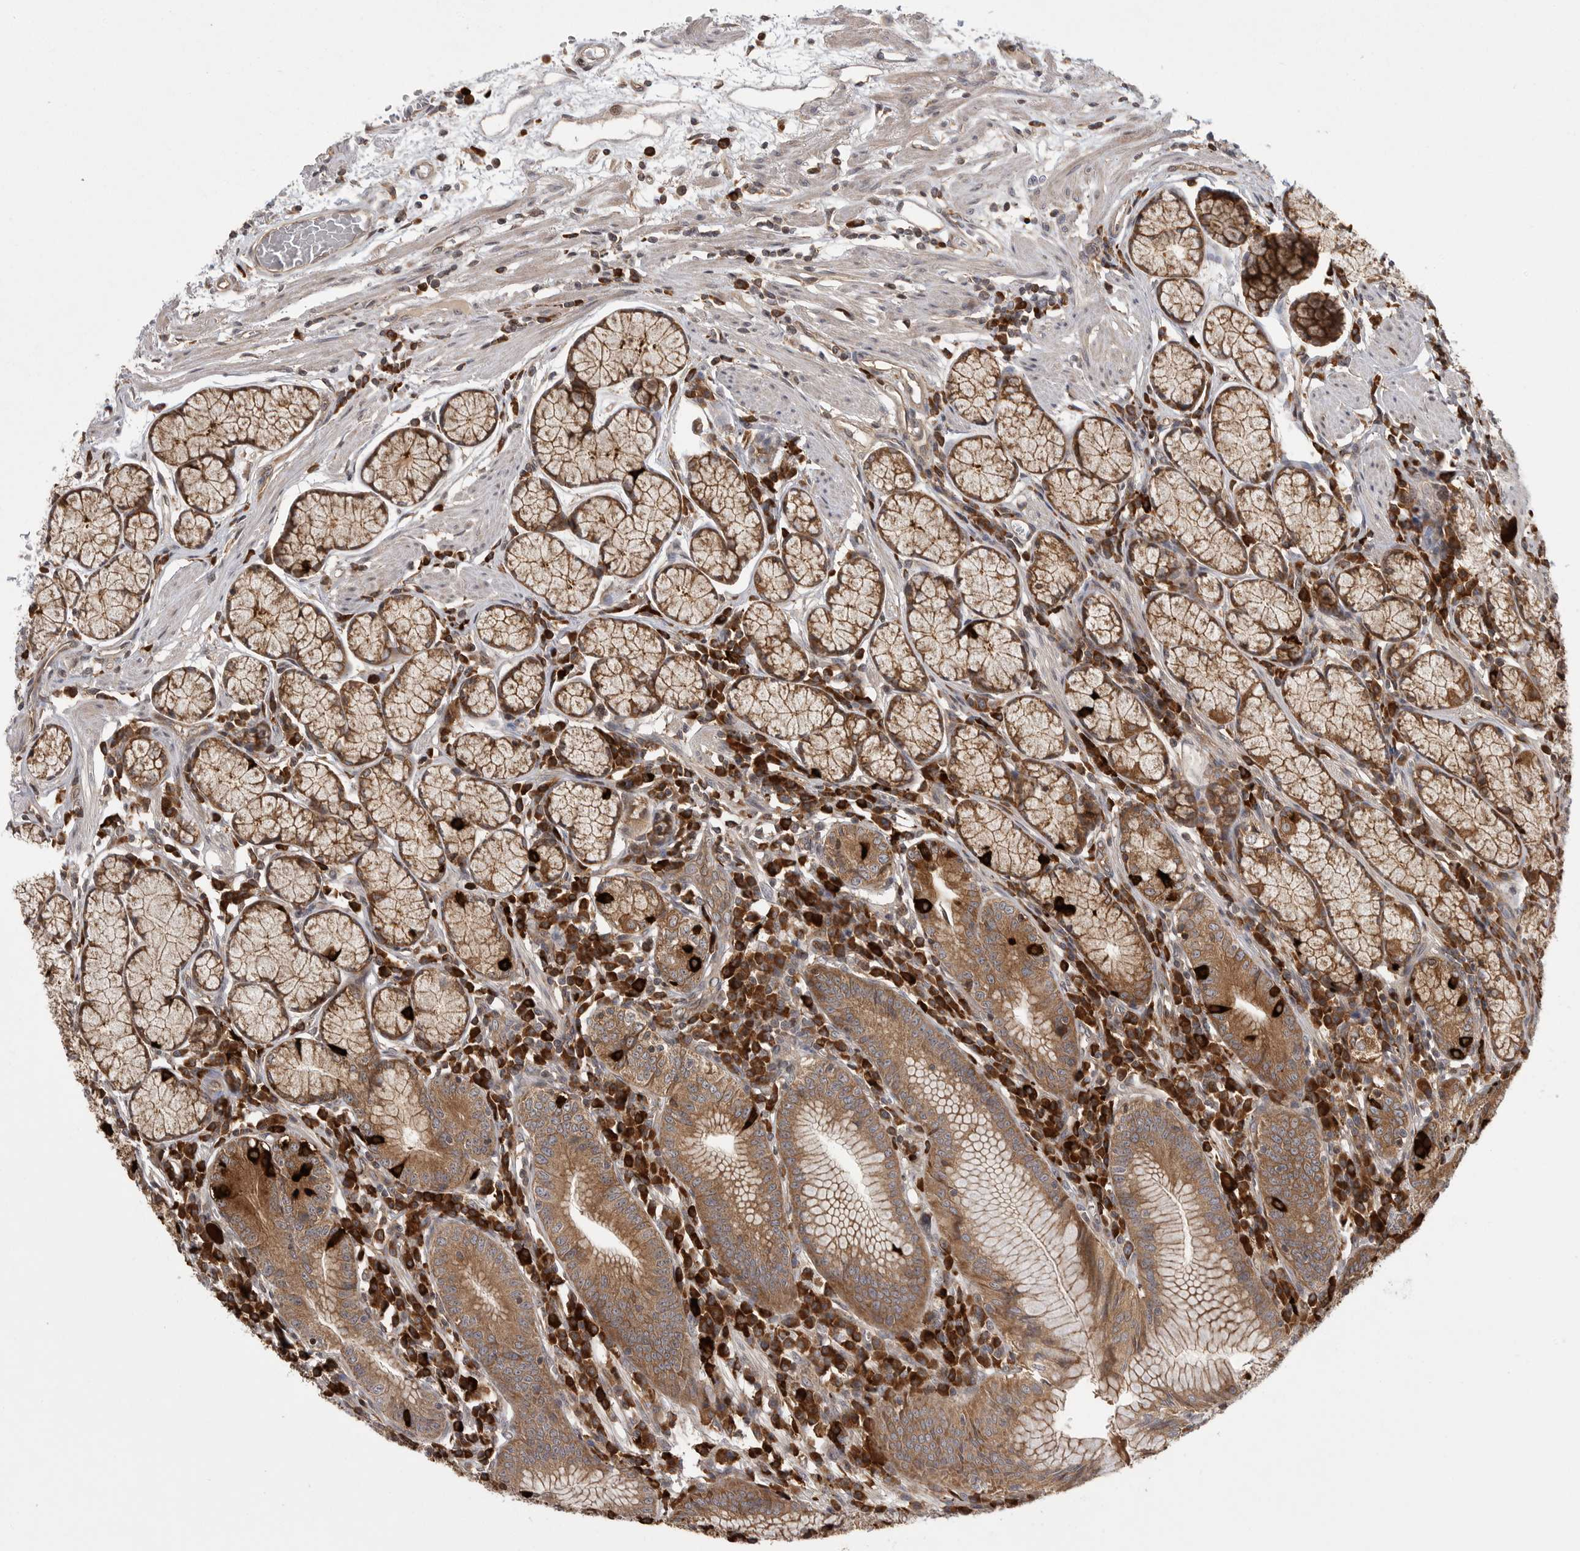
{"staining": {"intensity": "moderate", "quantity": ">75%", "location": "cytoplasmic/membranous"}, "tissue": "stomach", "cell_type": "Glandular cells", "image_type": "normal", "snomed": [{"axis": "morphology", "description": "Normal tissue, NOS"}, {"axis": "topography", "description": "Stomach"}], "caption": "Immunohistochemistry micrograph of normal stomach: stomach stained using immunohistochemistry (IHC) demonstrates medium levels of moderate protein expression localized specifically in the cytoplasmic/membranous of glandular cells, appearing as a cytoplasmic/membranous brown color.", "gene": "OXR1", "patient": {"sex": "male", "age": 55}}